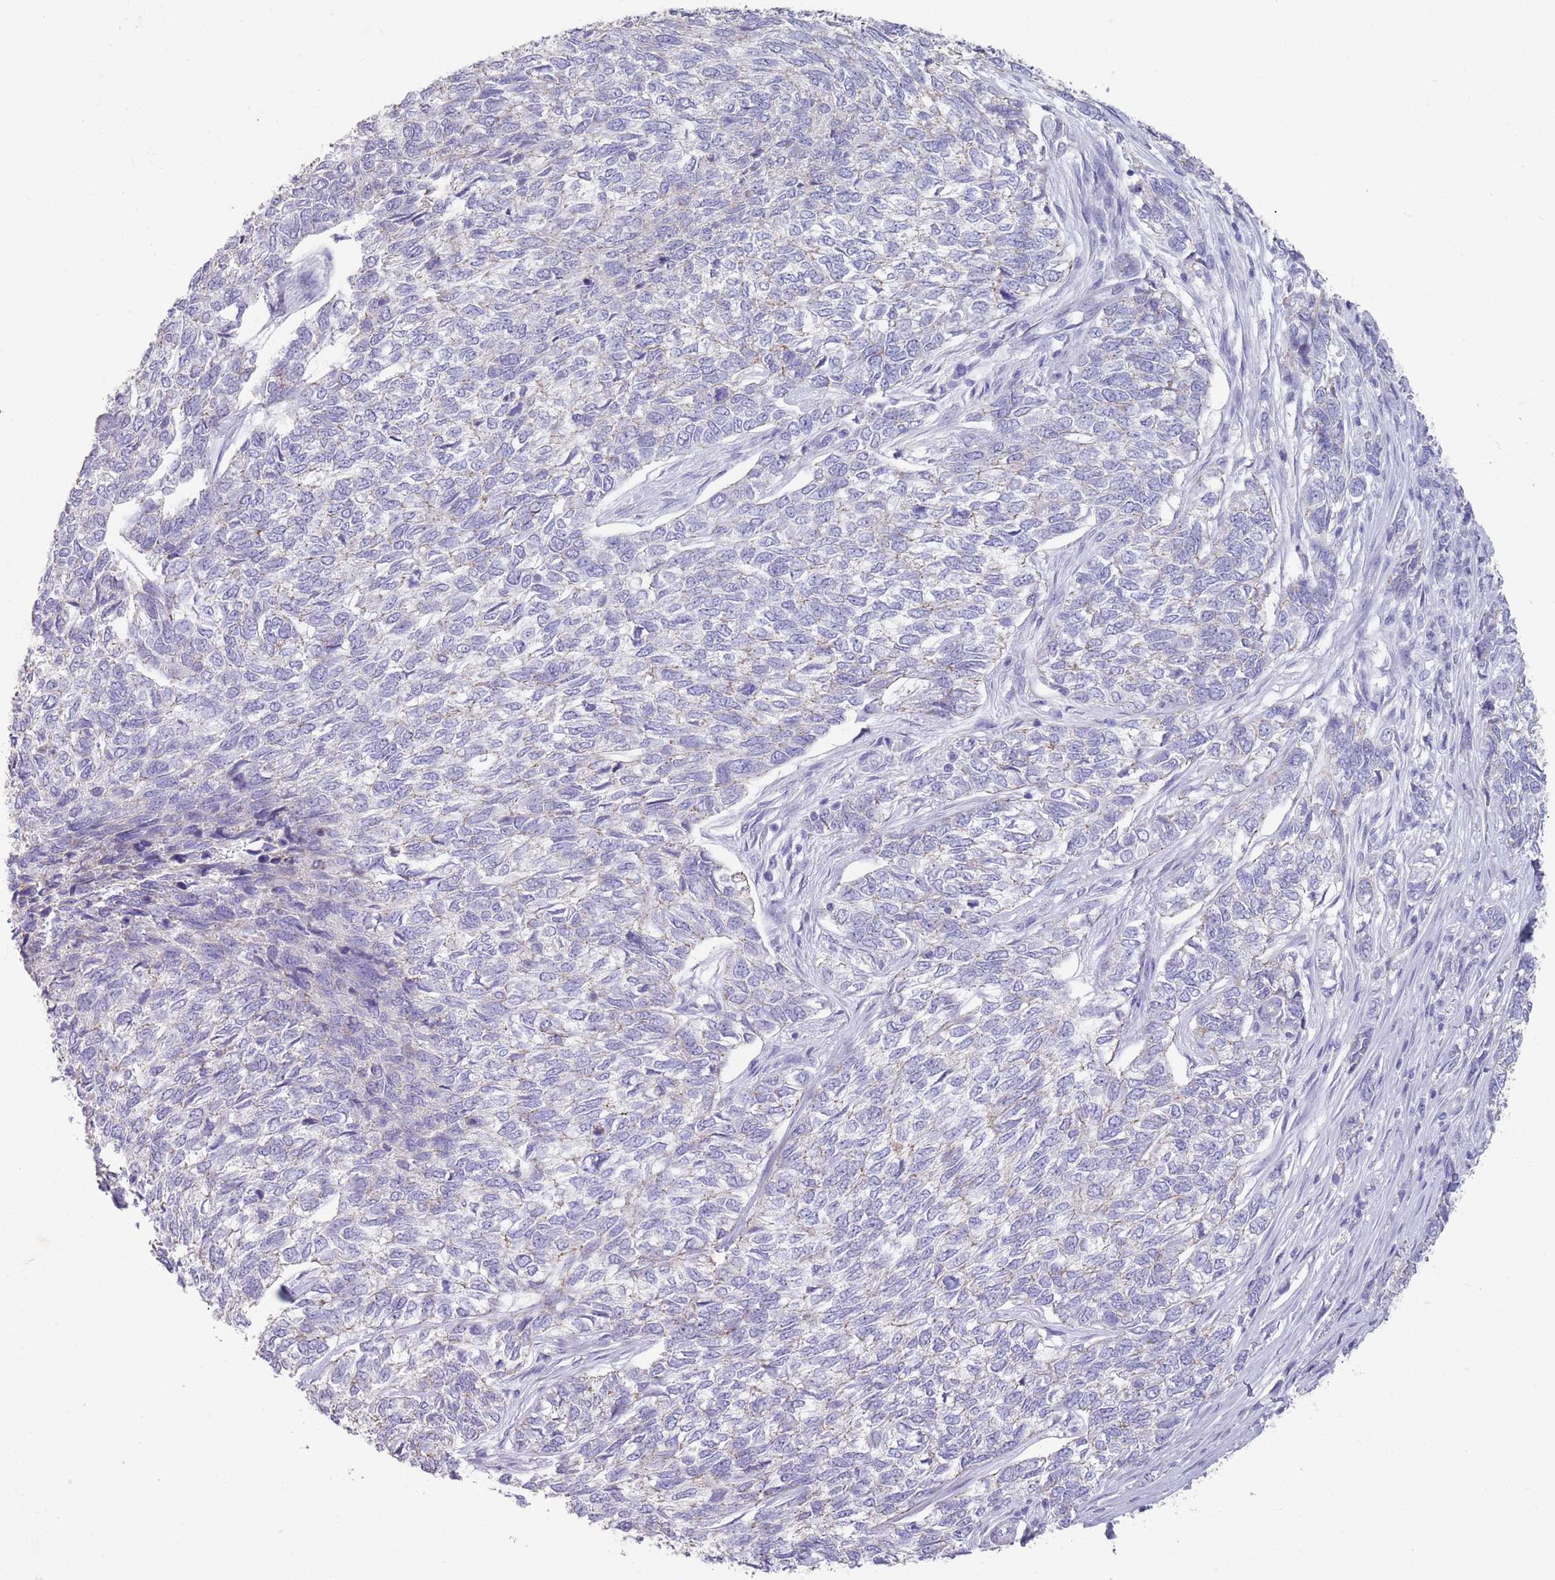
{"staining": {"intensity": "negative", "quantity": "none", "location": "none"}, "tissue": "skin cancer", "cell_type": "Tumor cells", "image_type": "cancer", "snomed": [{"axis": "morphology", "description": "Basal cell carcinoma"}, {"axis": "topography", "description": "Skin"}], "caption": "Micrograph shows no significant protein expression in tumor cells of basal cell carcinoma (skin). (Immunohistochemistry (ihc), brightfield microscopy, high magnification).", "gene": "RHBG", "patient": {"sex": "female", "age": 65}}